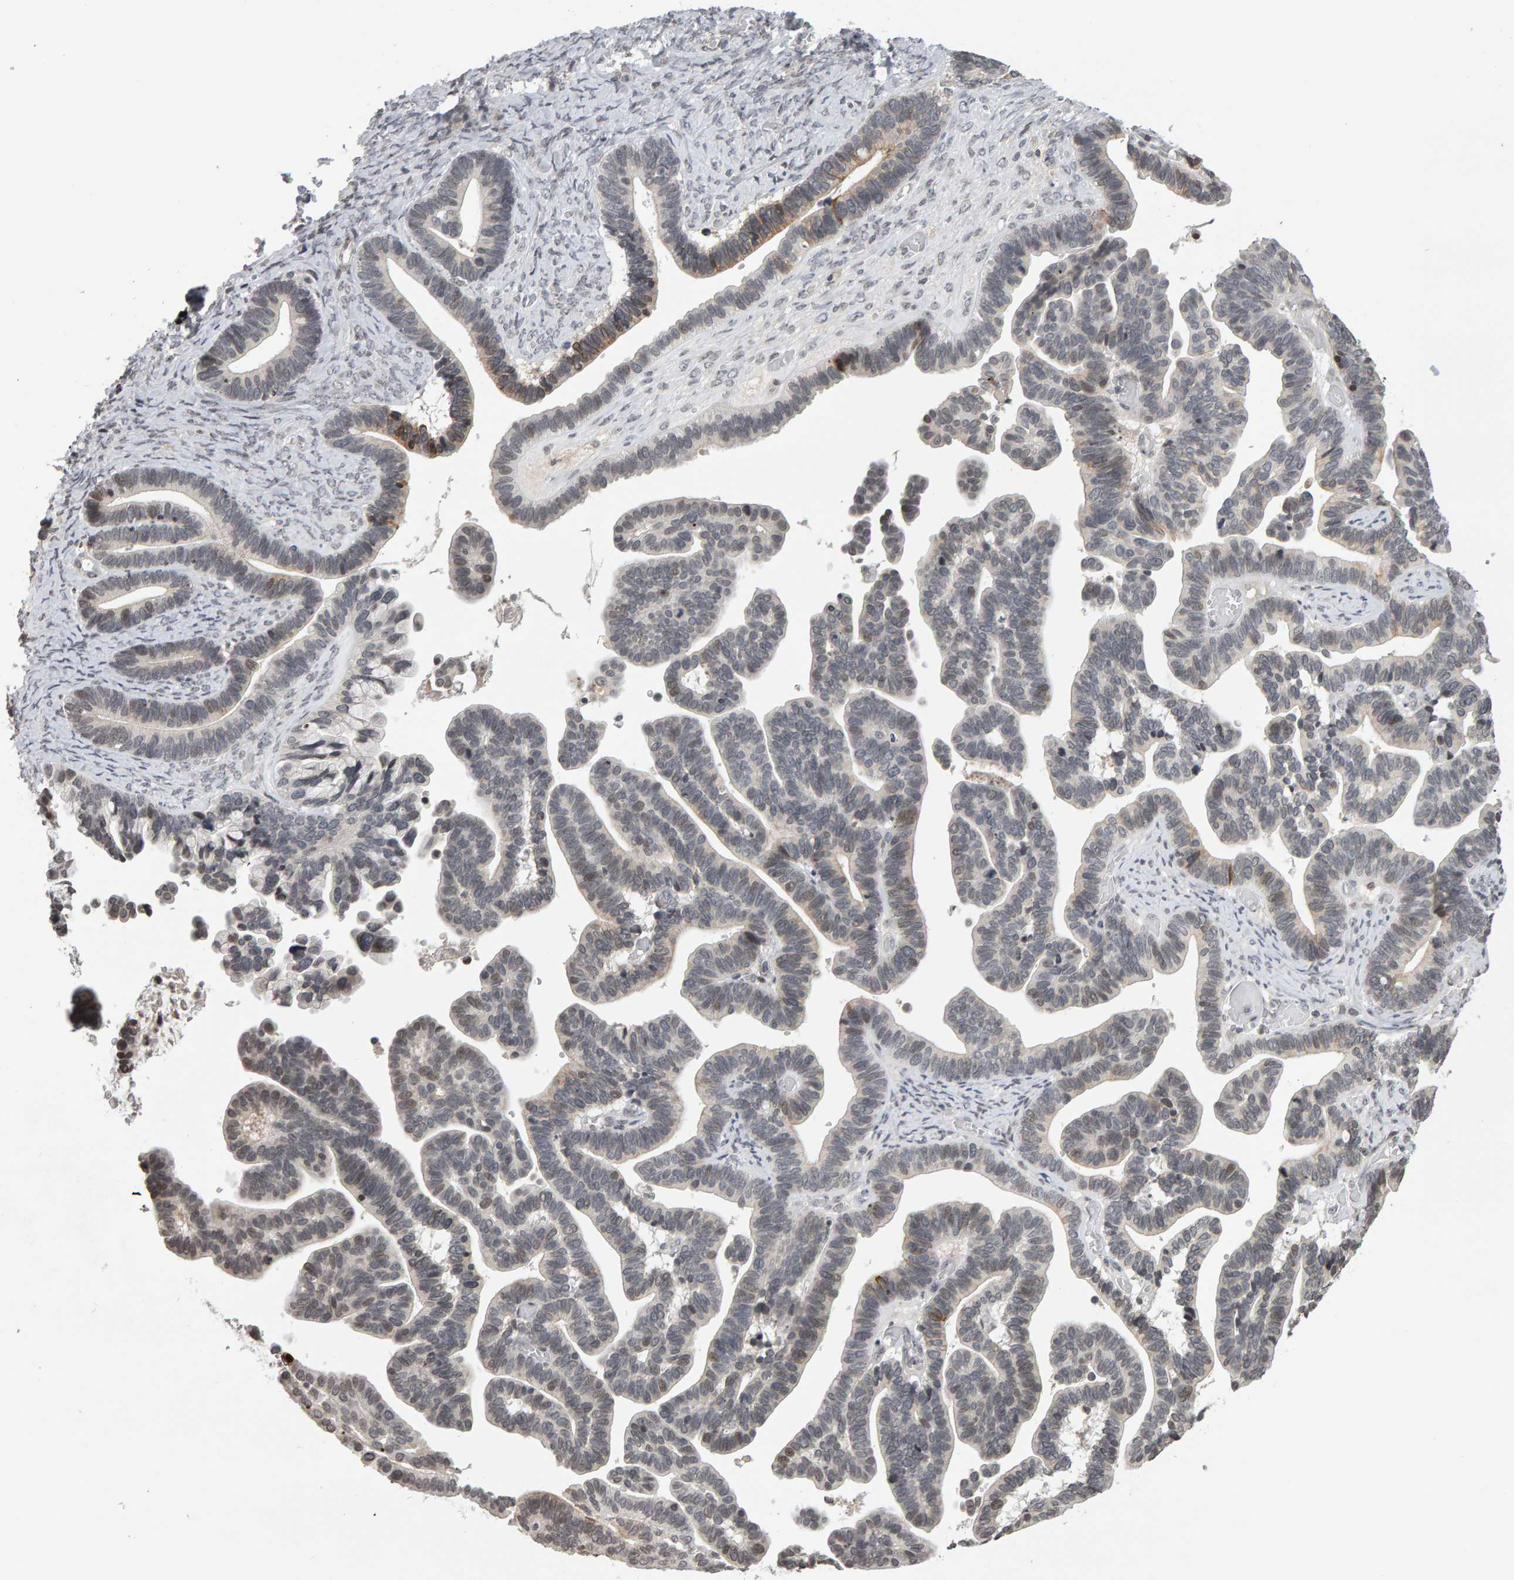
{"staining": {"intensity": "weak", "quantity": "<25%", "location": "cytoplasmic/membranous,nuclear"}, "tissue": "ovarian cancer", "cell_type": "Tumor cells", "image_type": "cancer", "snomed": [{"axis": "morphology", "description": "Cystadenocarcinoma, serous, NOS"}, {"axis": "topography", "description": "Ovary"}], "caption": "DAB immunohistochemical staining of human ovarian cancer (serous cystadenocarcinoma) reveals no significant expression in tumor cells.", "gene": "TRAM1", "patient": {"sex": "female", "age": 56}}